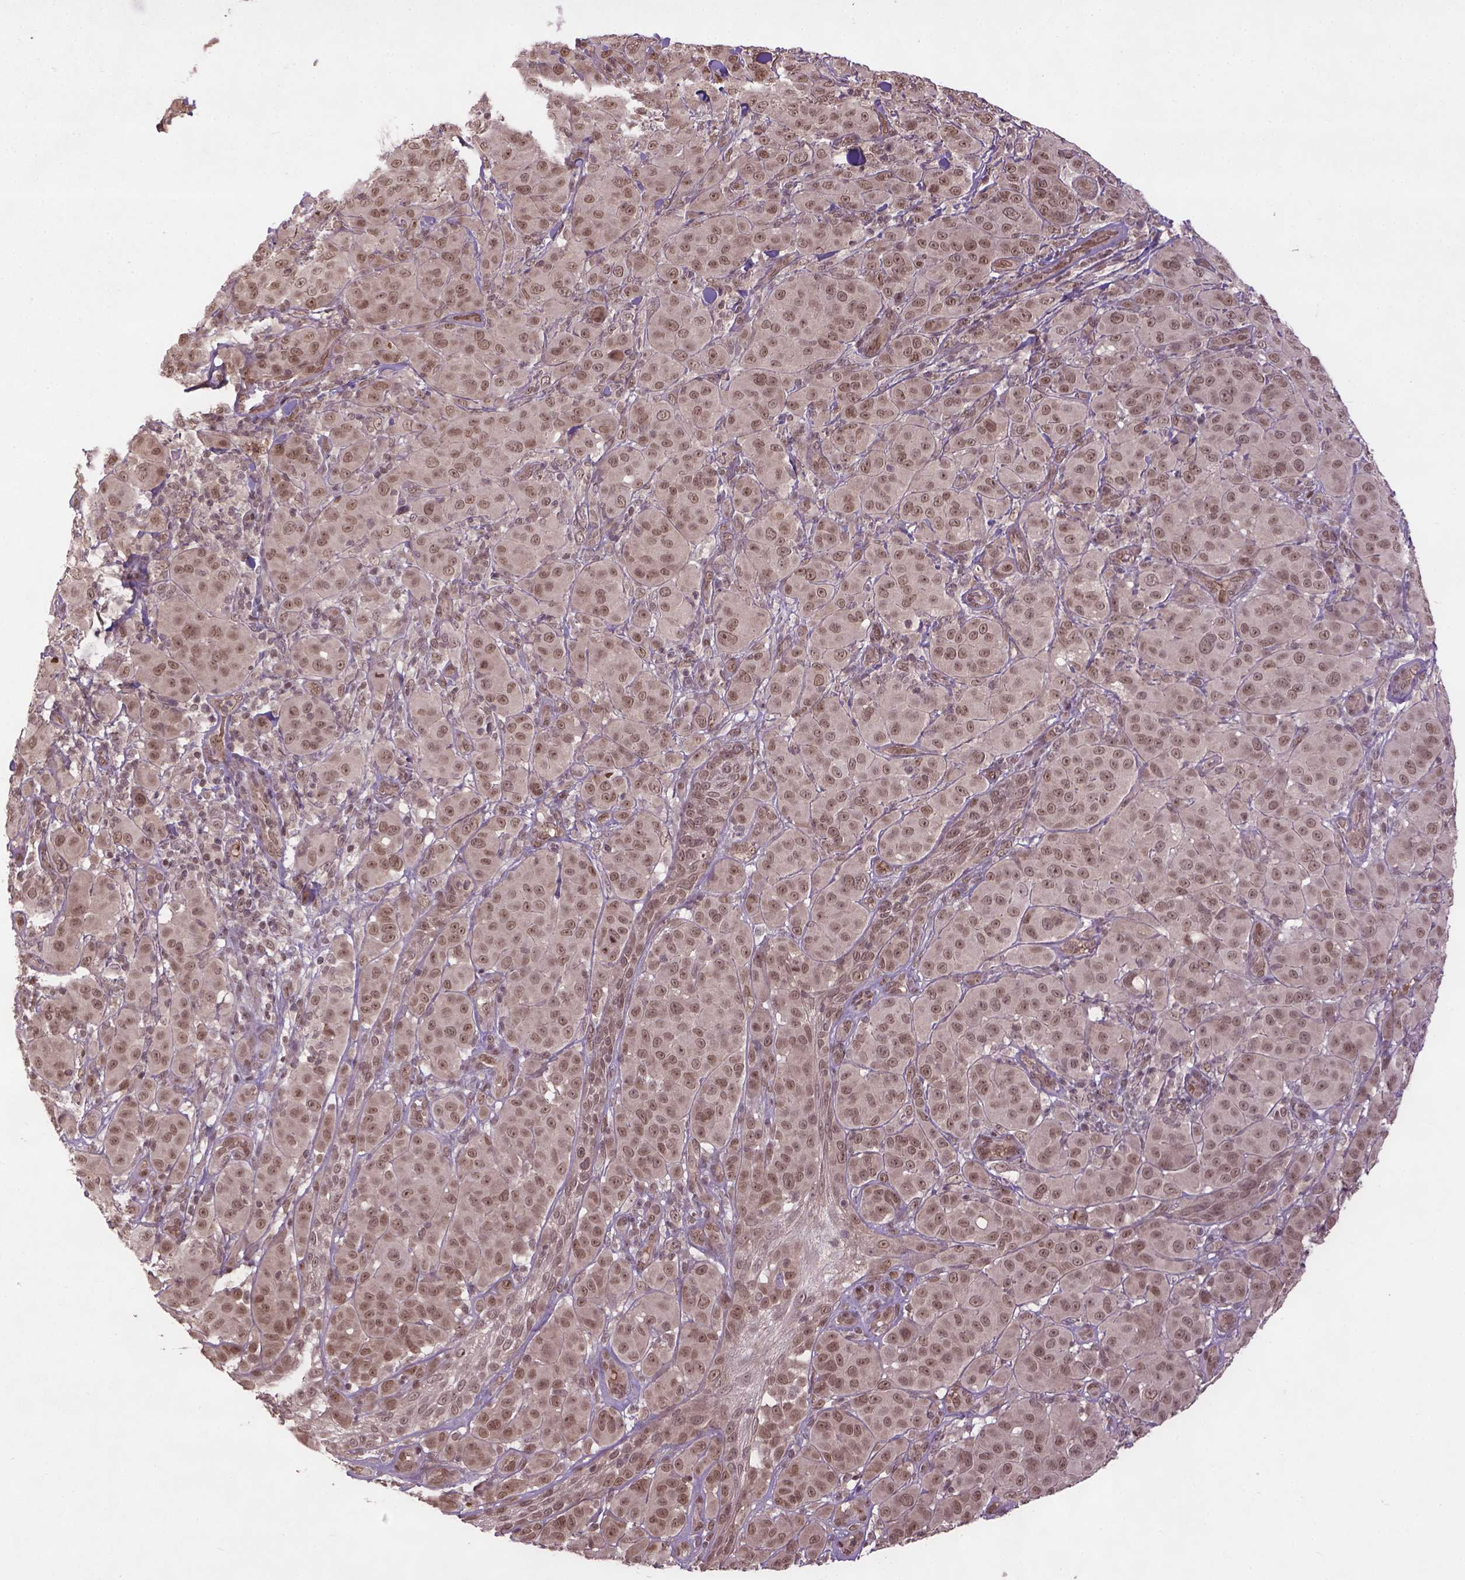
{"staining": {"intensity": "moderate", "quantity": ">75%", "location": "nuclear"}, "tissue": "melanoma", "cell_type": "Tumor cells", "image_type": "cancer", "snomed": [{"axis": "morphology", "description": "Malignant melanoma, NOS"}, {"axis": "topography", "description": "Skin"}], "caption": "Protein staining reveals moderate nuclear positivity in about >75% of tumor cells in melanoma. (DAB = brown stain, brightfield microscopy at high magnification).", "gene": "BANF1", "patient": {"sex": "female", "age": 87}}